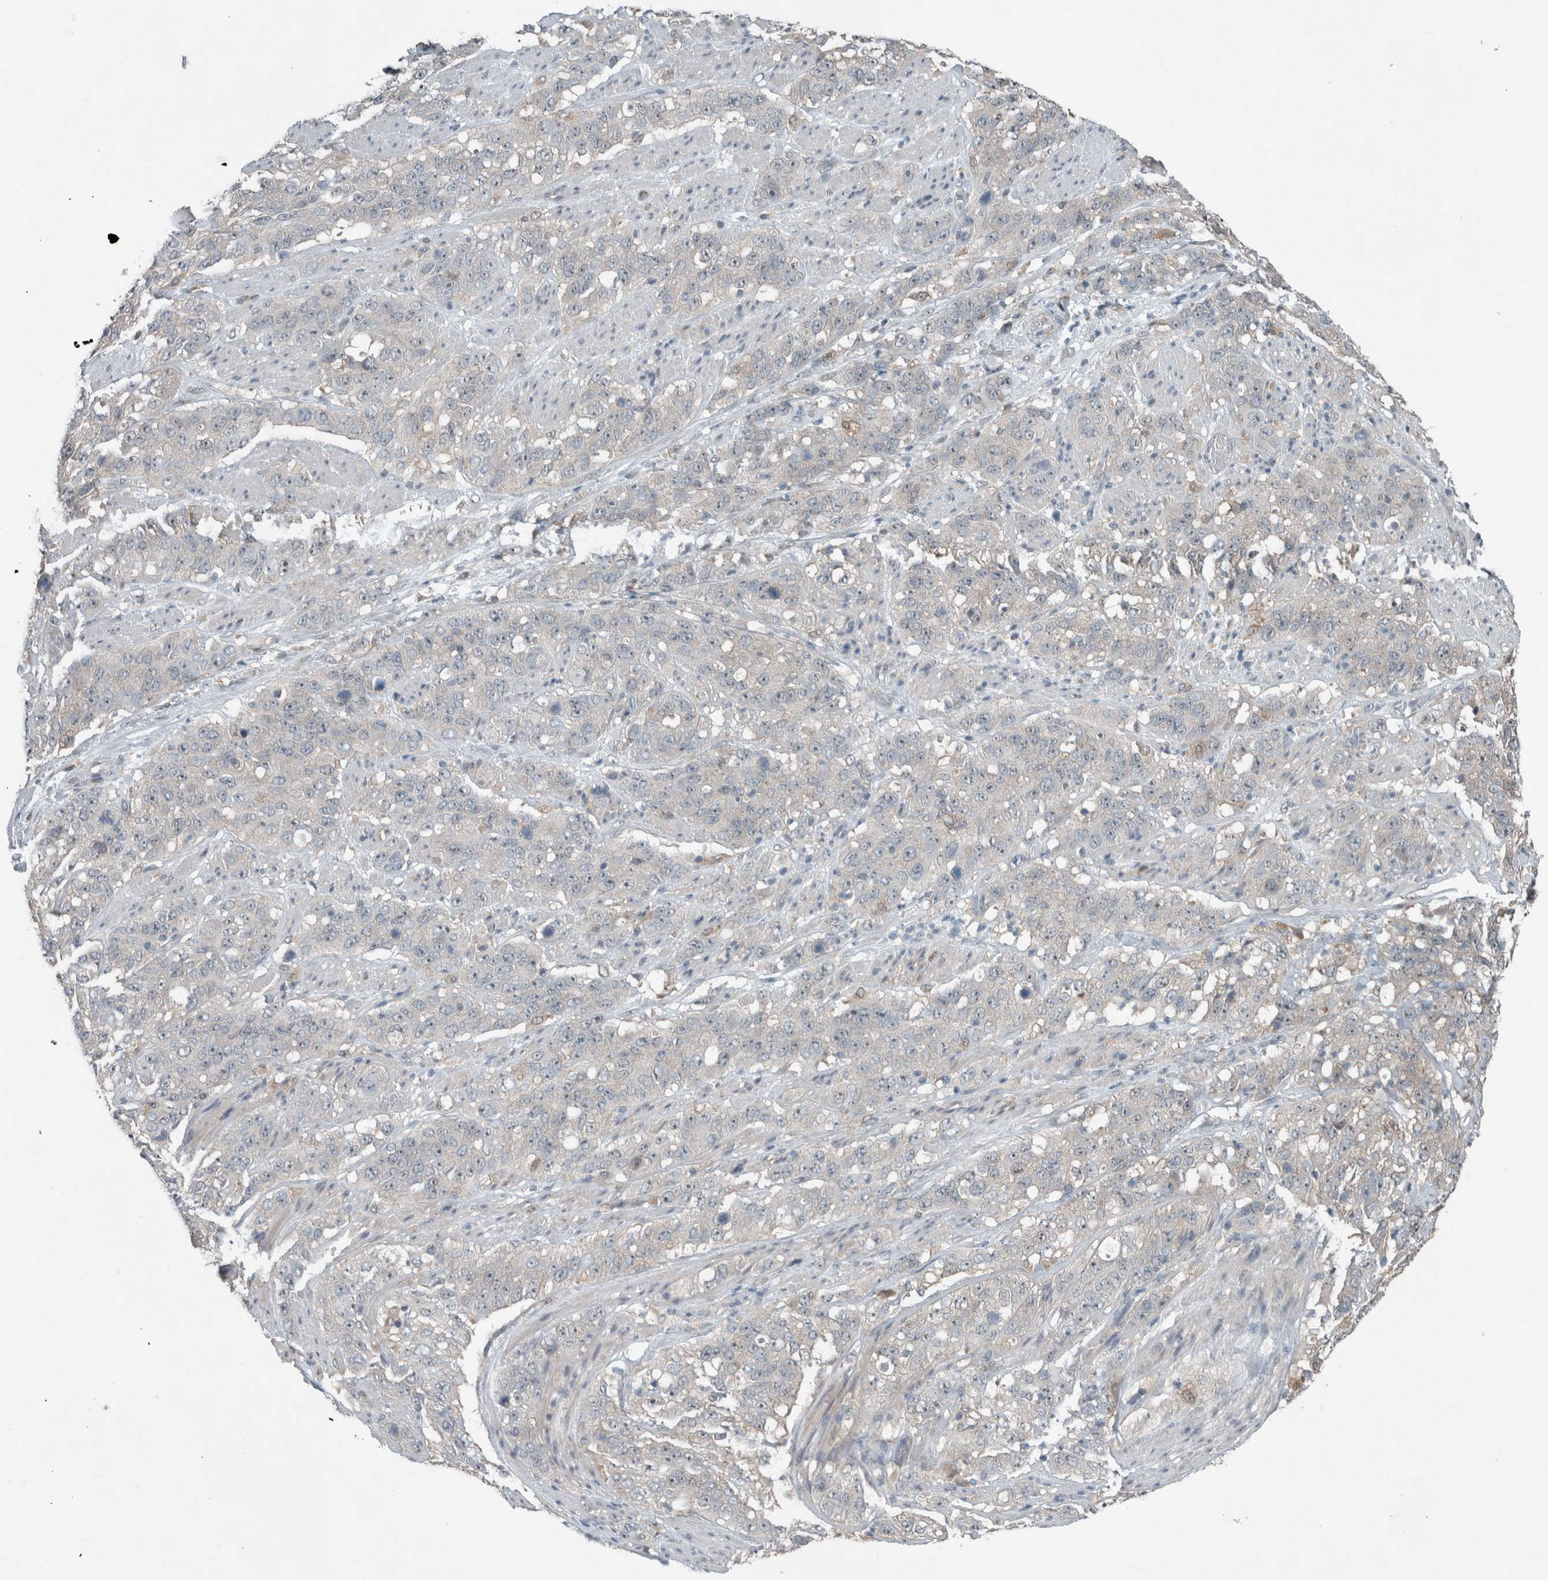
{"staining": {"intensity": "negative", "quantity": "none", "location": "none"}, "tissue": "stomach cancer", "cell_type": "Tumor cells", "image_type": "cancer", "snomed": [{"axis": "morphology", "description": "Adenocarcinoma, NOS"}, {"axis": "topography", "description": "Stomach"}], "caption": "This is an IHC micrograph of stomach adenocarcinoma. There is no staining in tumor cells.", "gene": "RALGDS", "patient": {"sex": "male", "age": 48}}